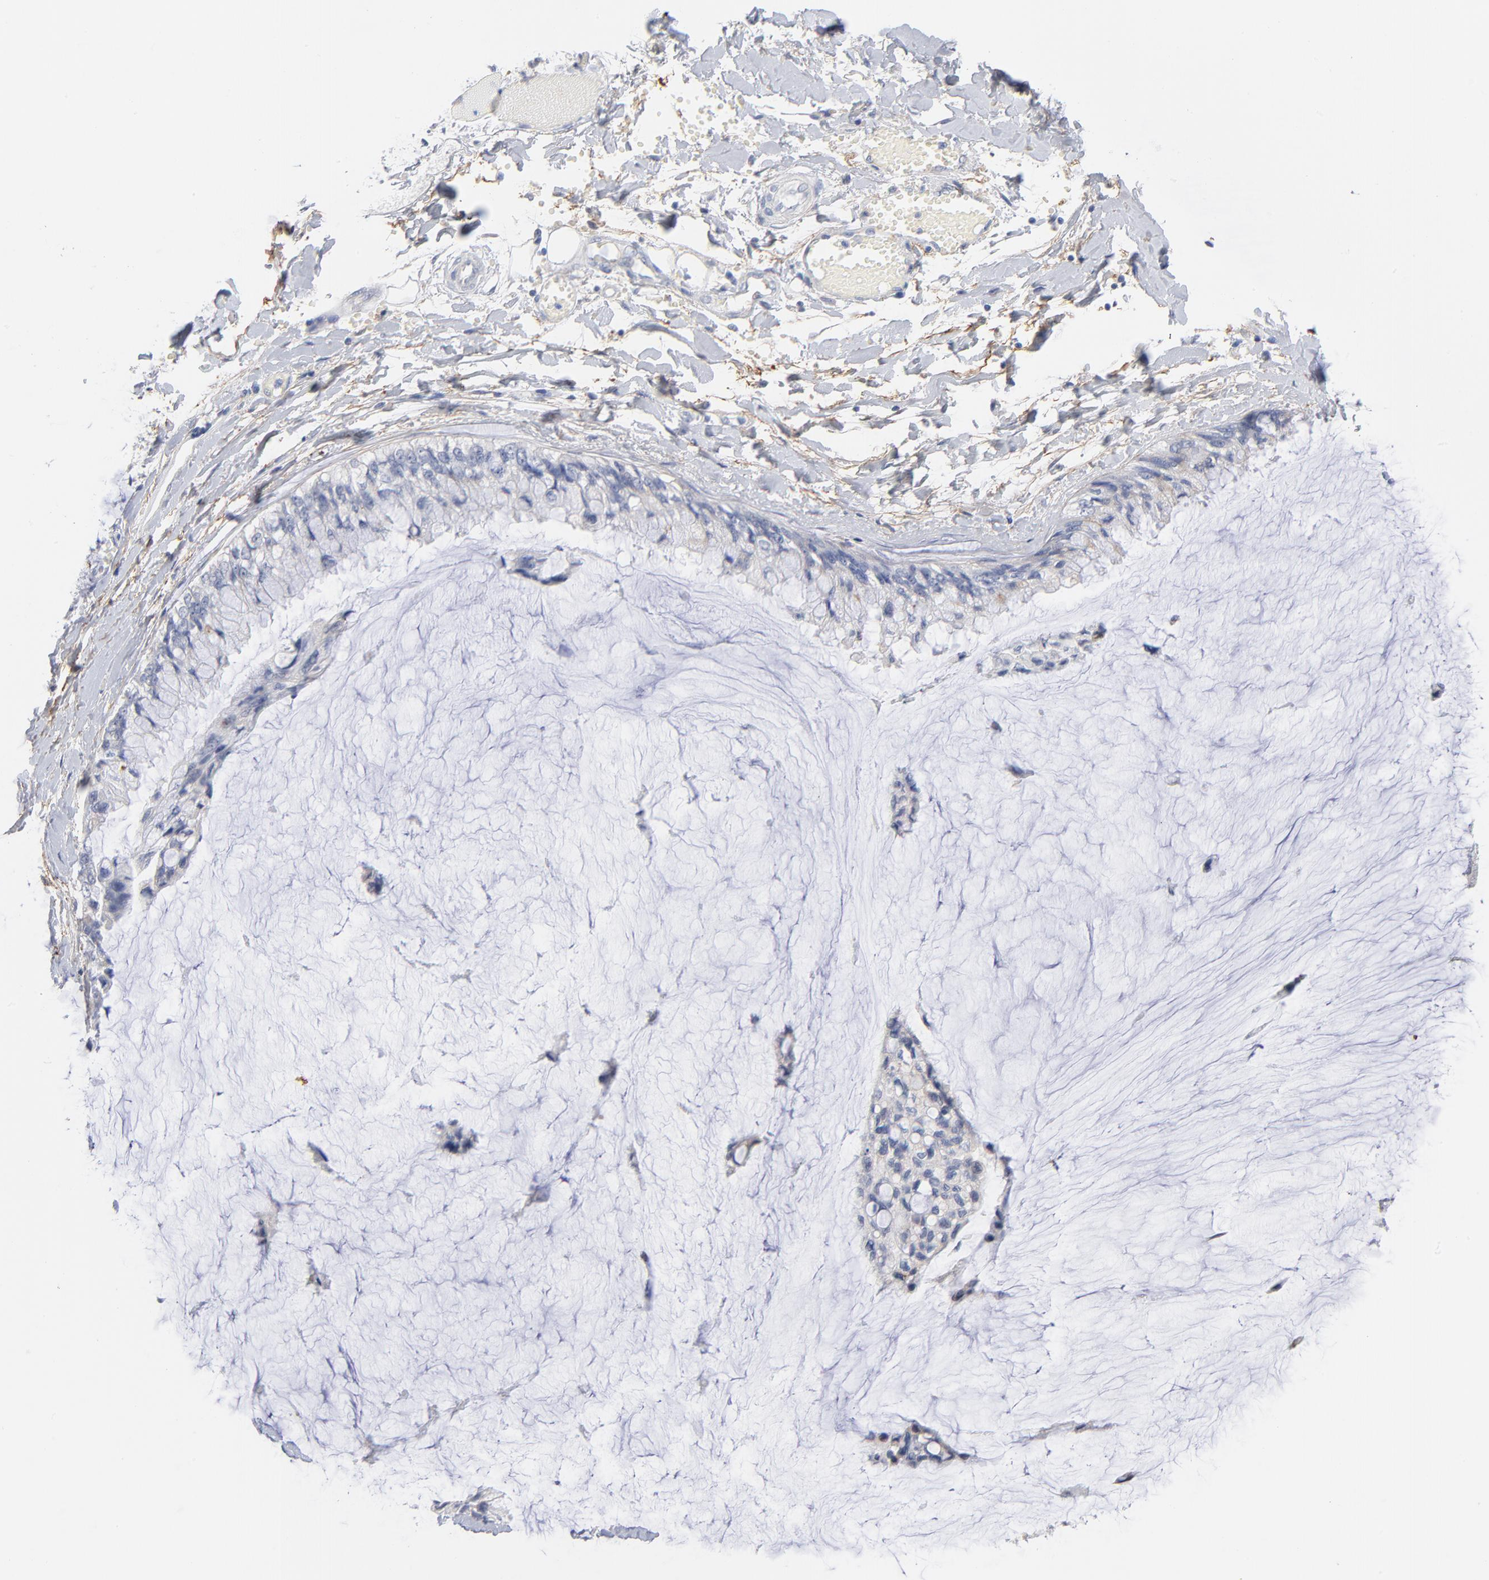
{"staining": {"intensity": "negative", "quantity": "none", "location": "none"}, "tissue": "ovarian cancer", "cell_type": "Tumor cells", "image_type": "cancer", "snomed": [{"axis": "morphology", "description": "Cystadenocarcinoma, mucinous, NOS"}, {"axis": "topography", "description": "Ovary"}], "caption": "This is an immunohistochemistry photomicrograph of human mucinous cystadenocarcinoma (ovarian). There is no positivity in tumor cells.", "gene": "LTBP2", "patient": {"sex": "female", "age": 39}}